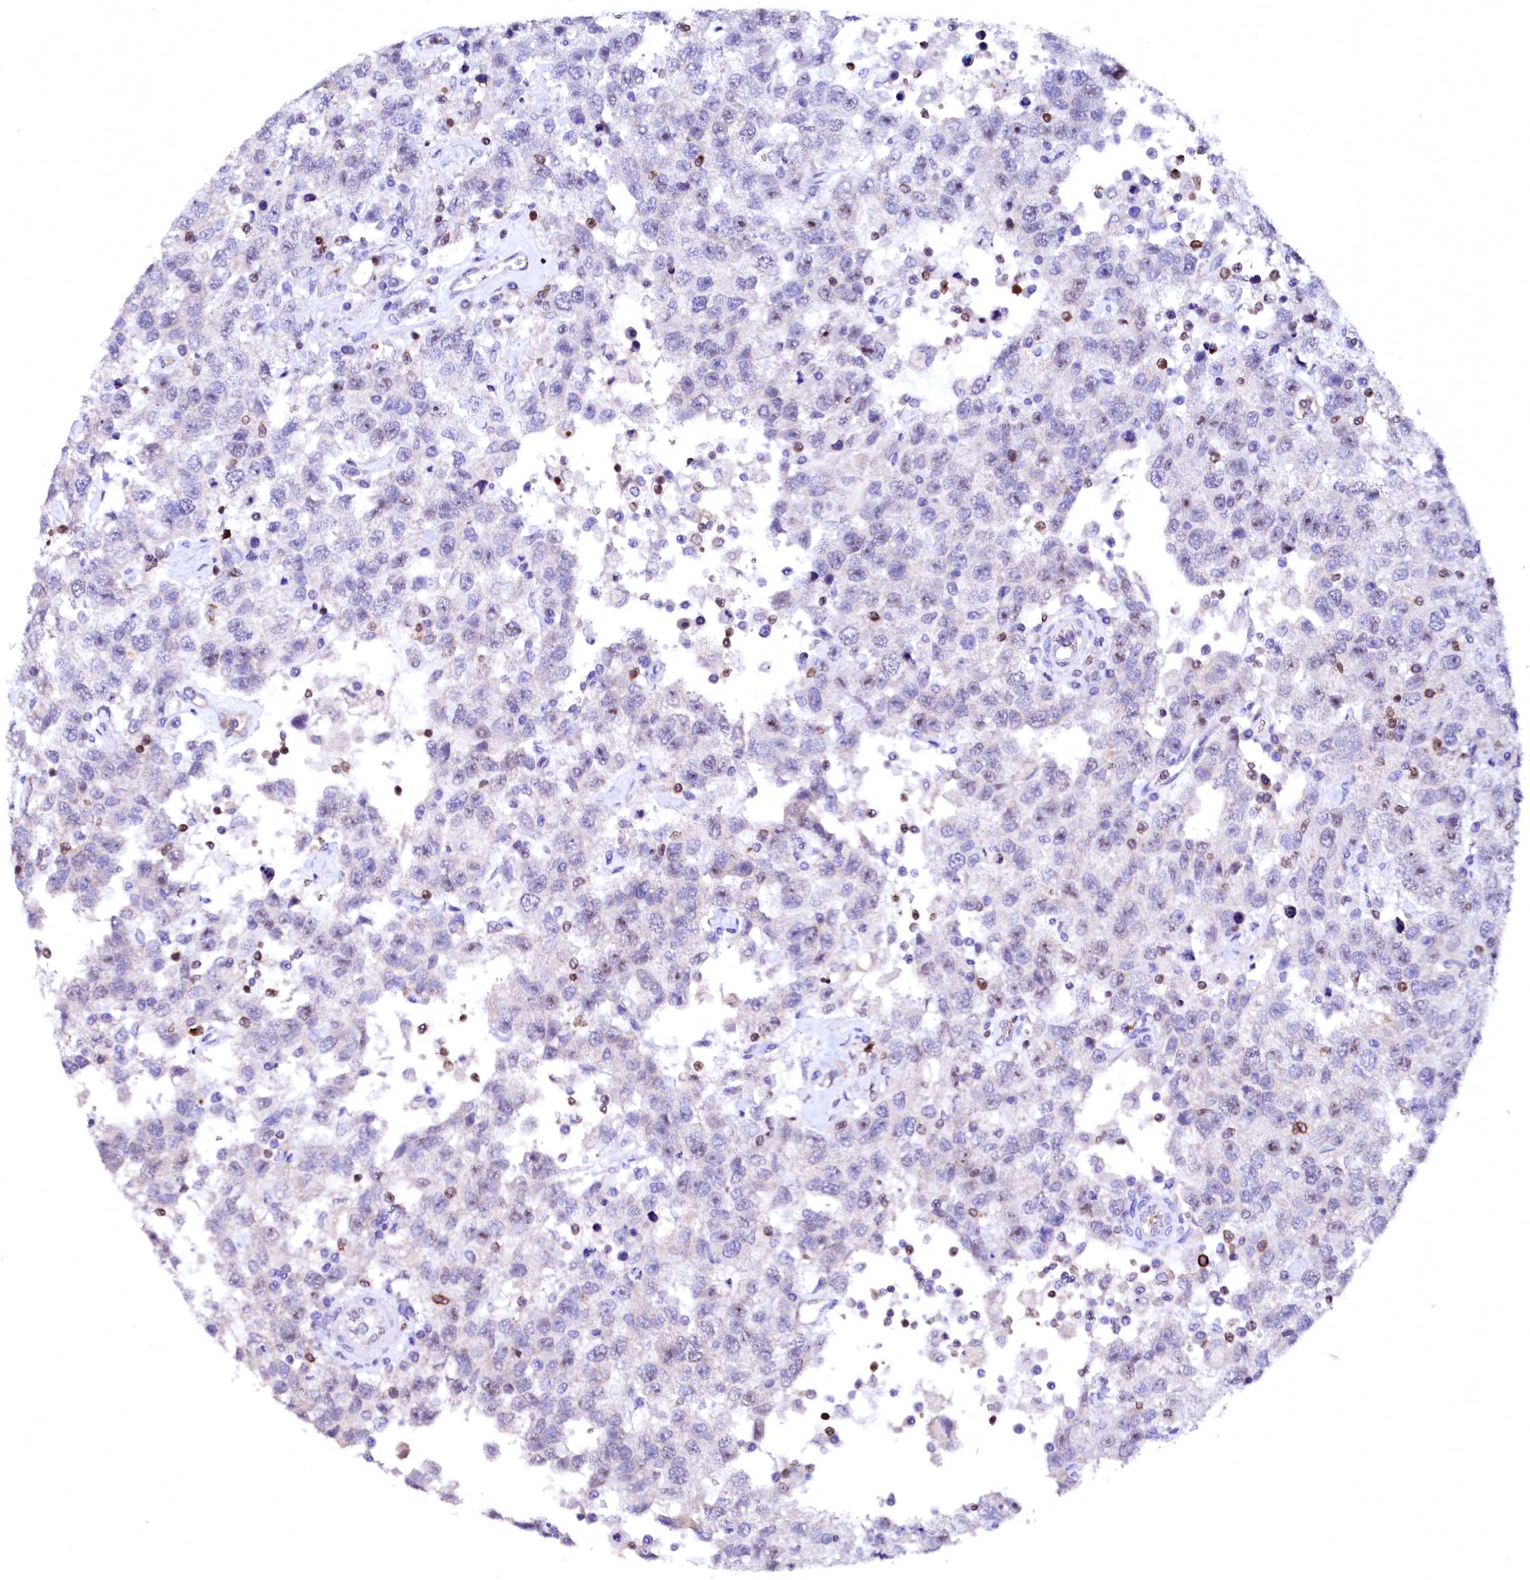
{"staining": {"intensity": "negative", "quantity": "none", "location": "none"}, "tissue": "testis cancer", "cell_type": "Tumor cells", "image_type": "cancer", "snomed": [{"axis": "morphology", "description": "Seminoma, NOS"}, {"axis": "topography", "description": "Testis"}], "caption": "IHC photomicrograph of testis cancer stained for a protein (brown), which demonstrates no positivity in tumor cells.", "gene": "RAB27A", "patient": {"sex": "male", "age": 41}}